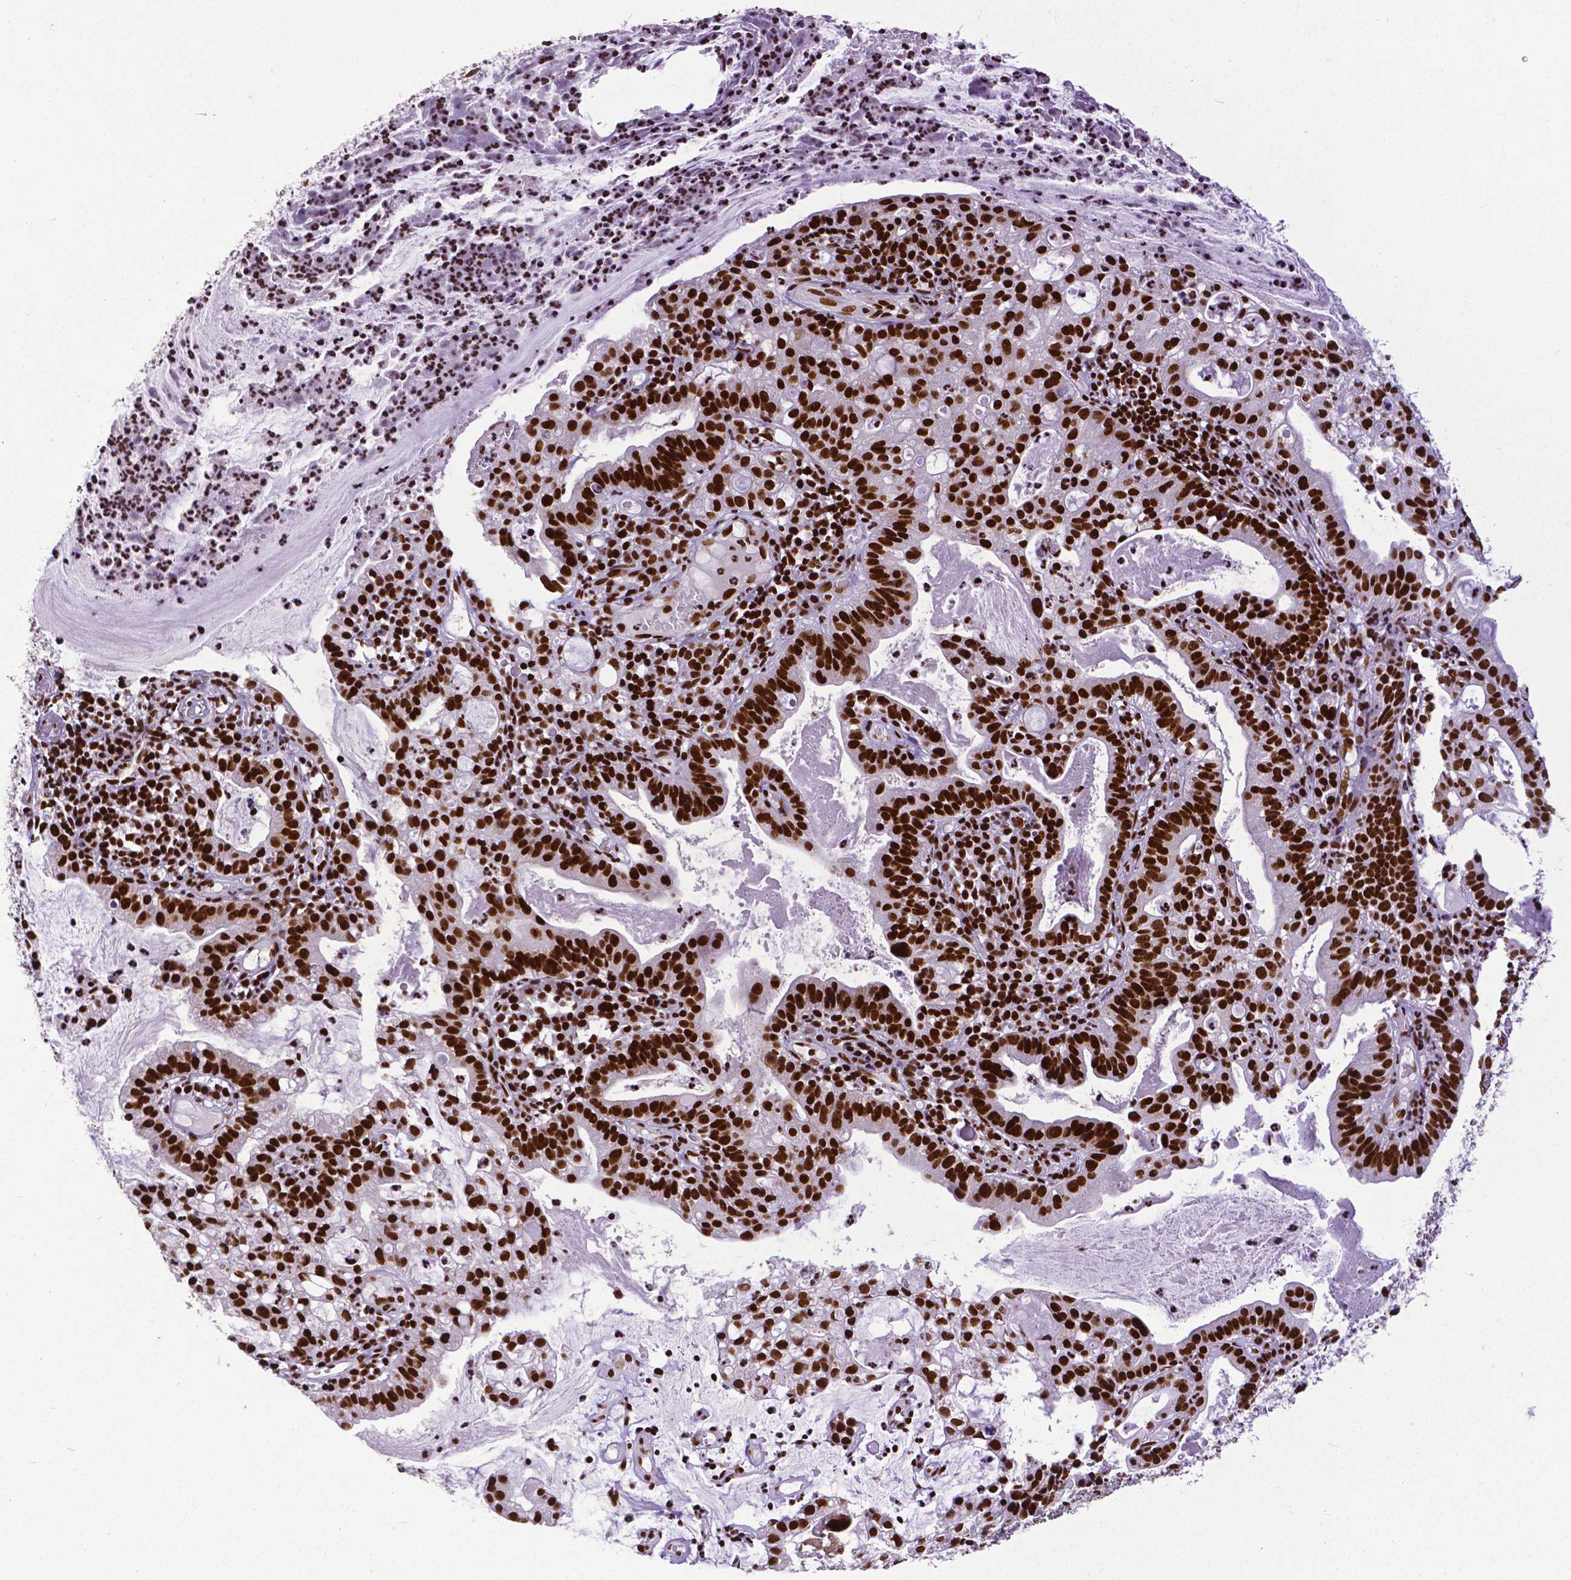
{"staining": {"intensity": "strong", "quantity": ">75%", "location": "nuclear"}, "tissue": "cervical cancer", "cell_type": "Tumor cells", "image_type": "cancer", "snomed": [{"axis": "morphology", "description": "Adenocarcinoma, NOS"}, {"axis": "topography", "description": "Cervix"}], "caption": "Approximately >75% of tumor cells in cervical cancer (adenocarcinoma) demonstrate strong nuclear protein expression as visualized by brown immunohistochemical staining.", "gene": "CTCF", "patient": {"sex": "female", "age": 41}}